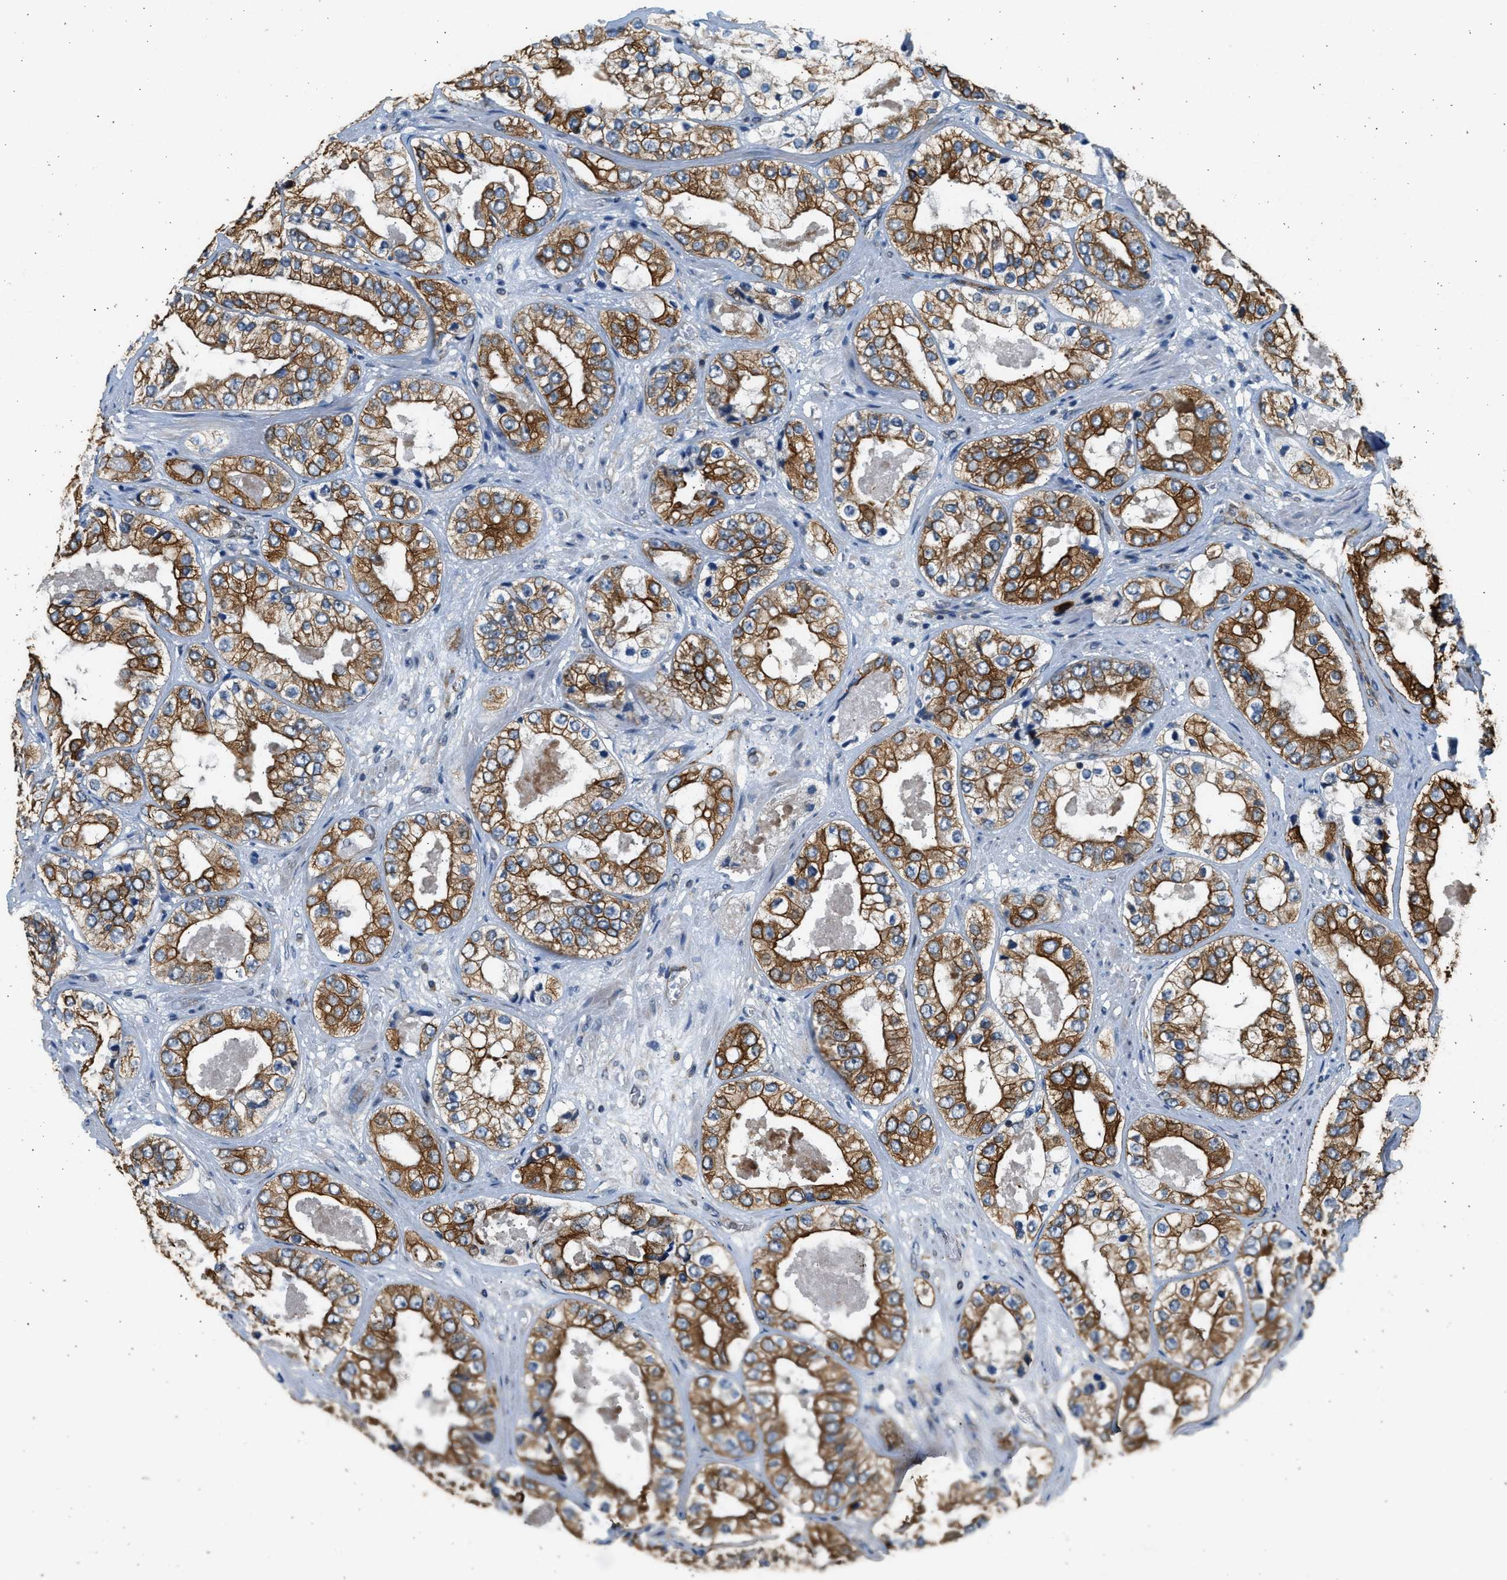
{"staining": {"intensity": "moderate", "quantity": ">75%", "location": "cytoplasmic/membranous"}, "tissue": "prostate cancer", "cell_type": "Tumor cells", "image_type": "cancer", "snomed": [{"axis": "morphology", "description": "Adenocarcinoma, High grade"}, {"axis": "topography", "description": "Prostate"}], "caption": "Adenocarcinoma (high-grade) (prostate) stained with a protein marker demonstrates moderate staining in tumor cells.", "gene": "PCLO", "patient": {"sex": "male", "age": 61}}